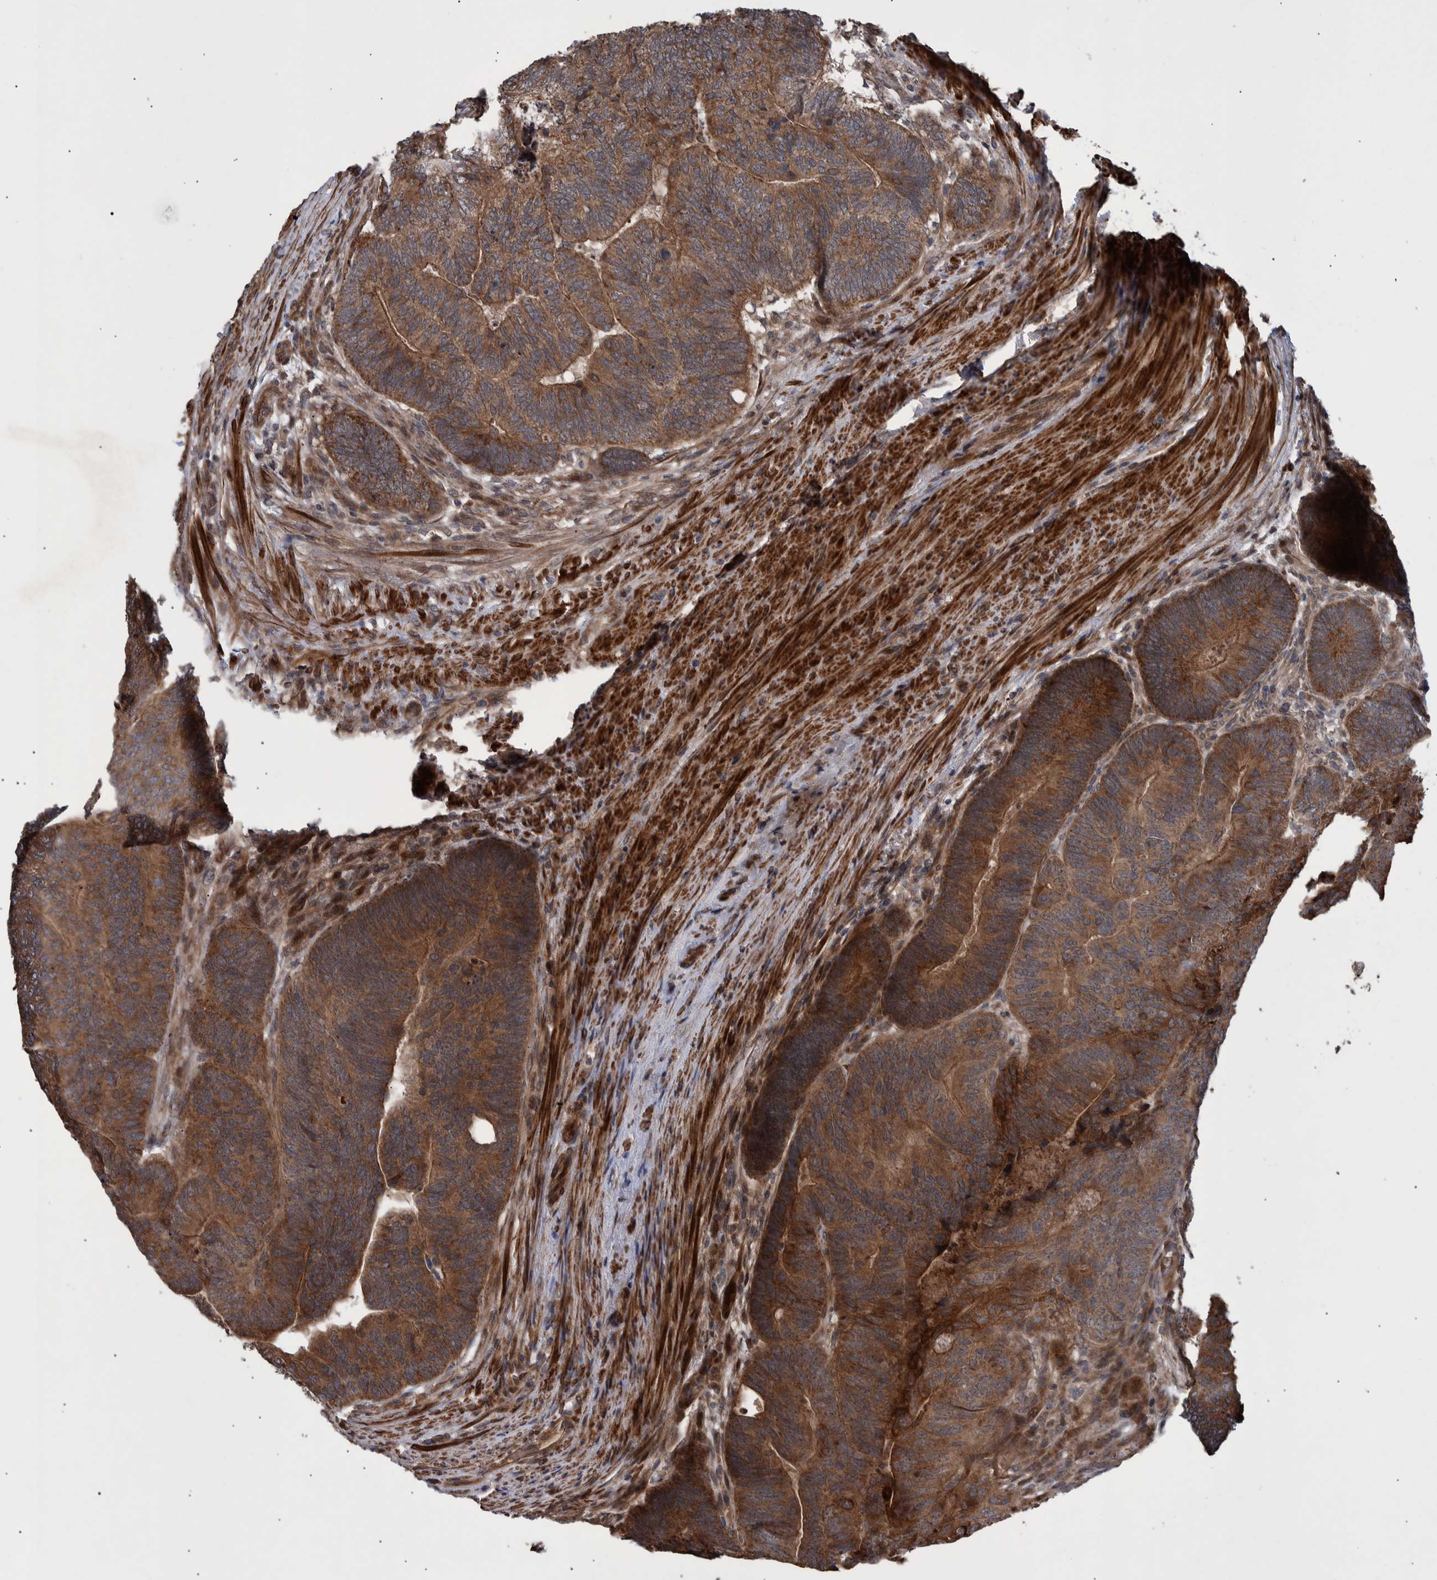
{"staining": {"intensity": "moderate", "quantity": ">75%", "location": "cytoplasmic/membranous"}, "tissue": "colorectal cancer", "cell_type": "Tumor cells", "image_type": "cancer", "snomed": [{"axis": "morphology", "description": "Adenocarcinoma, NOS"}, {"axis": "topography", "description": "Colon"}], "caption": "This is a micrograph of IHC staining of colorectal adenocarcinoma, which shows moderate staining in the cytoplasmic/membranous of tumor cells.", "gene": "B3GNTL1", "patient": {"sex": "female", "age": 67}}